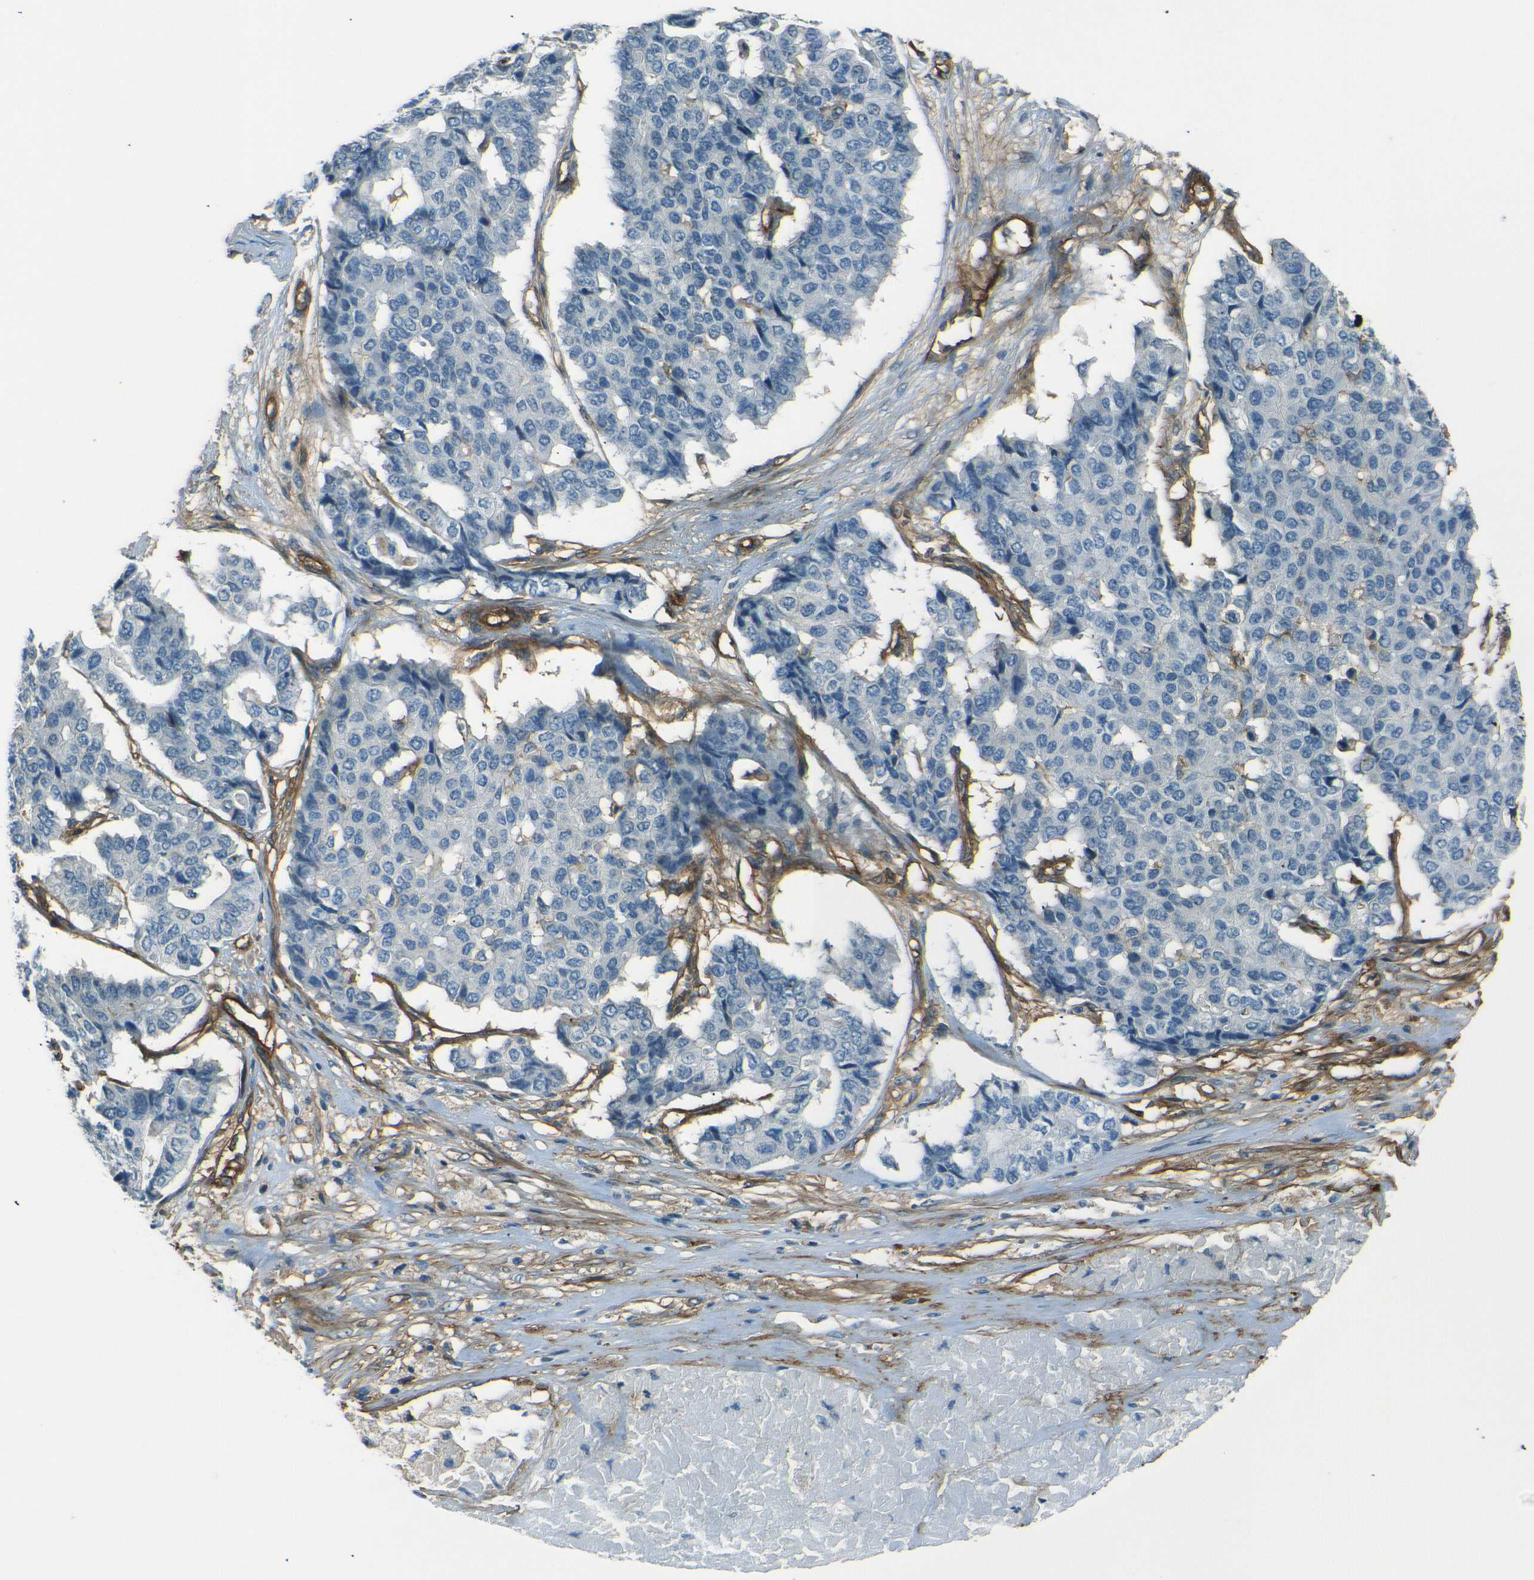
{"staining": {"intensity": "negative", "quantity": "none", "location": "none"}, "tissue": "pancreatic cancer", "cell_type": "Tumor cells", "image_type": "cancer", "snomed": [{"axis": "morphology", "description": "Adenocarcinoma, NOS"}, {"axis": "topography", "description": "Pancreas"}], "caption": "IHC image of neoplastic tissue: pancreatic cancer stained with DAB reveals no significant protein positivity in tumor cells.", "gene": "ENTPD1", "patient": {"sex": "male", "age": 50}}